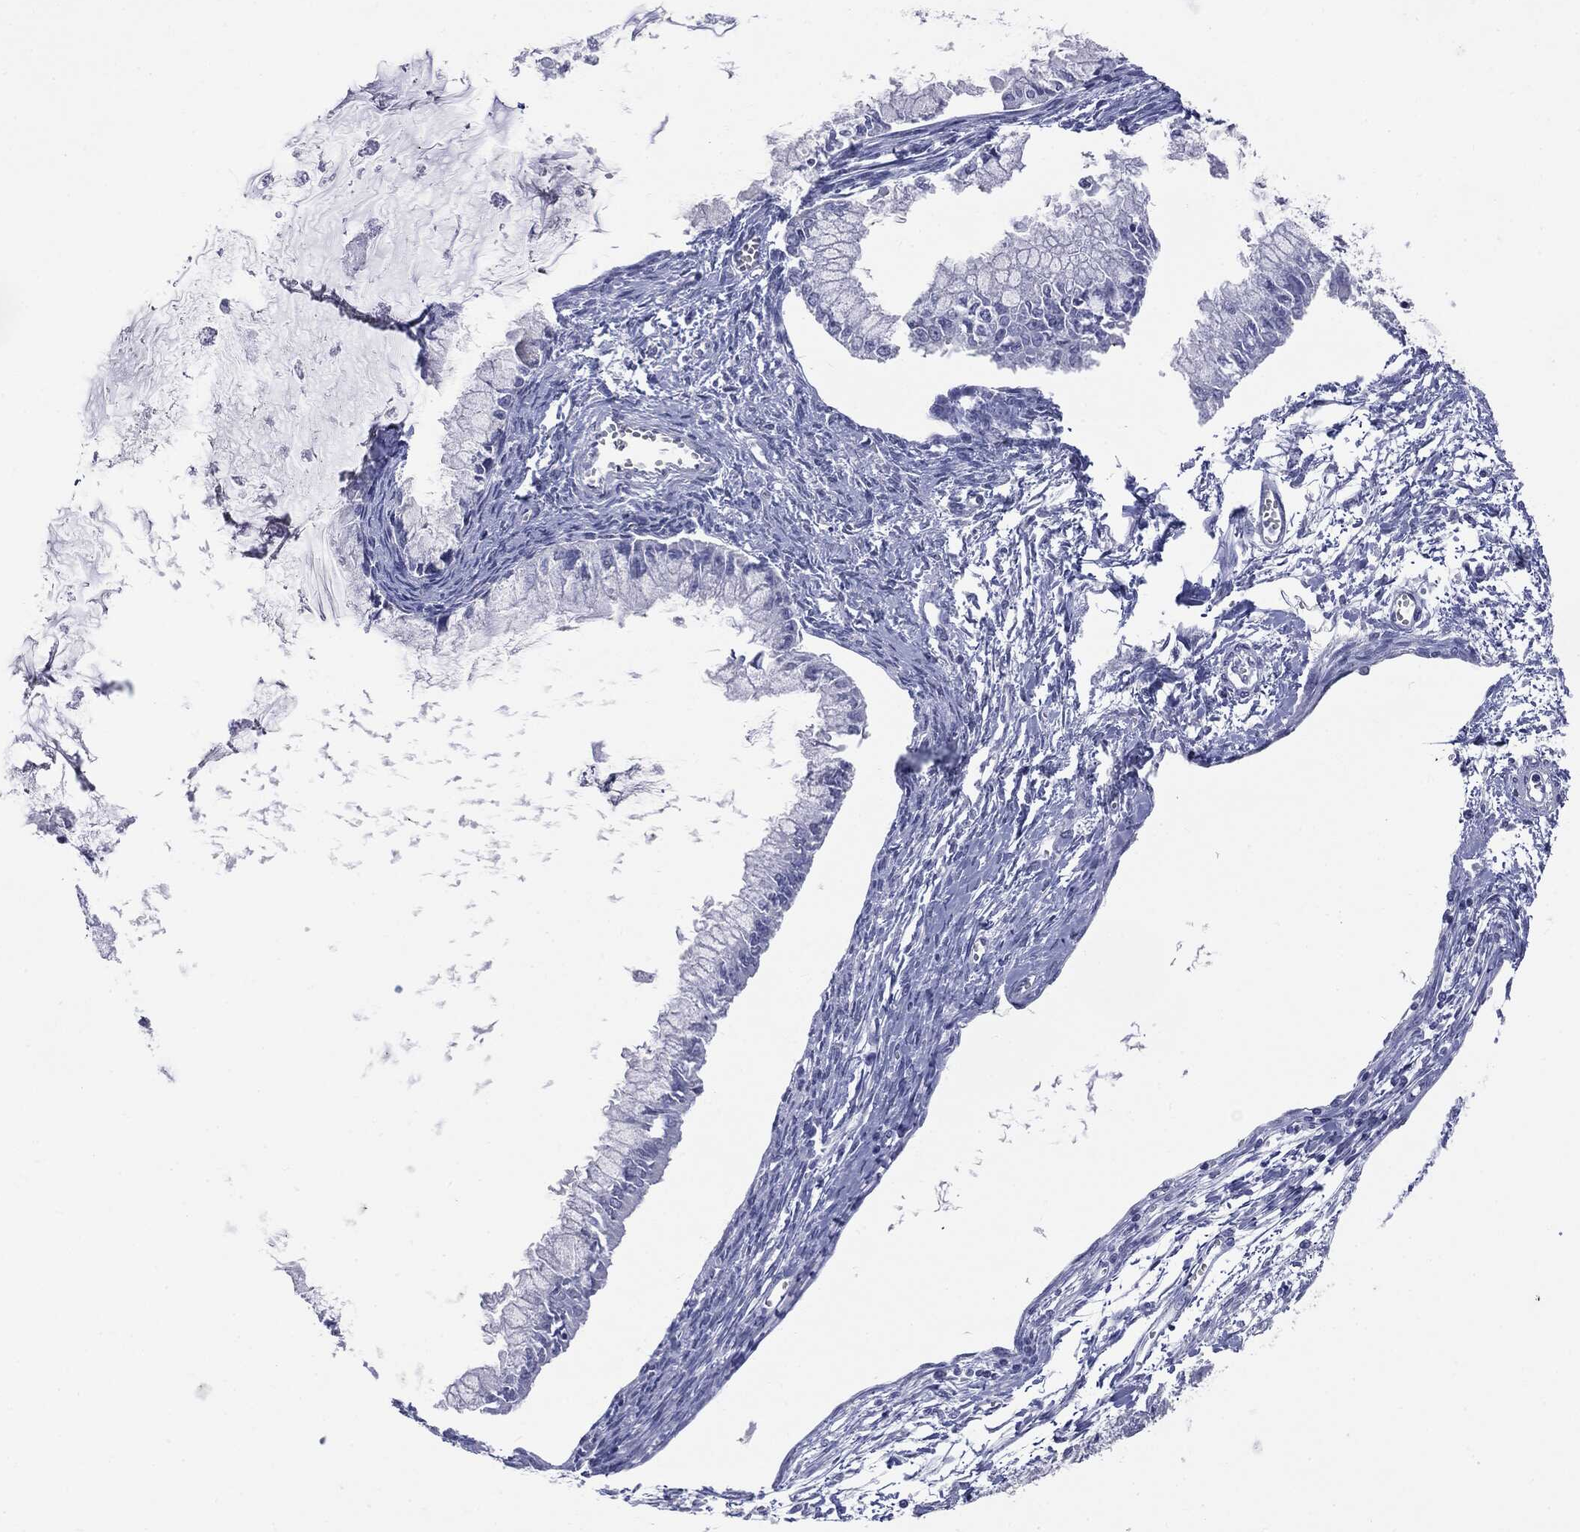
{"staining": {"intensity": "negative", "quantity": "none", "location": "none"}, "tissue": "ovarian cancer", "cell_type": "Tumor cells", "image_type": "cancer", "snomed": [{"axis": "morphology", "description": "Cystadenocarcinoma, mucinous, NOS"}, {"axis": "topography", "description": "Ovary"}], "caption": "High power microscopy image of an immunohistochemistry photomicrograph of mucinous cystadenocarcinoma (ovarian), revealing no significant expression in tumor cells.", "gene": "TSHB", "patient": {"sex": "female", "age": 34}}